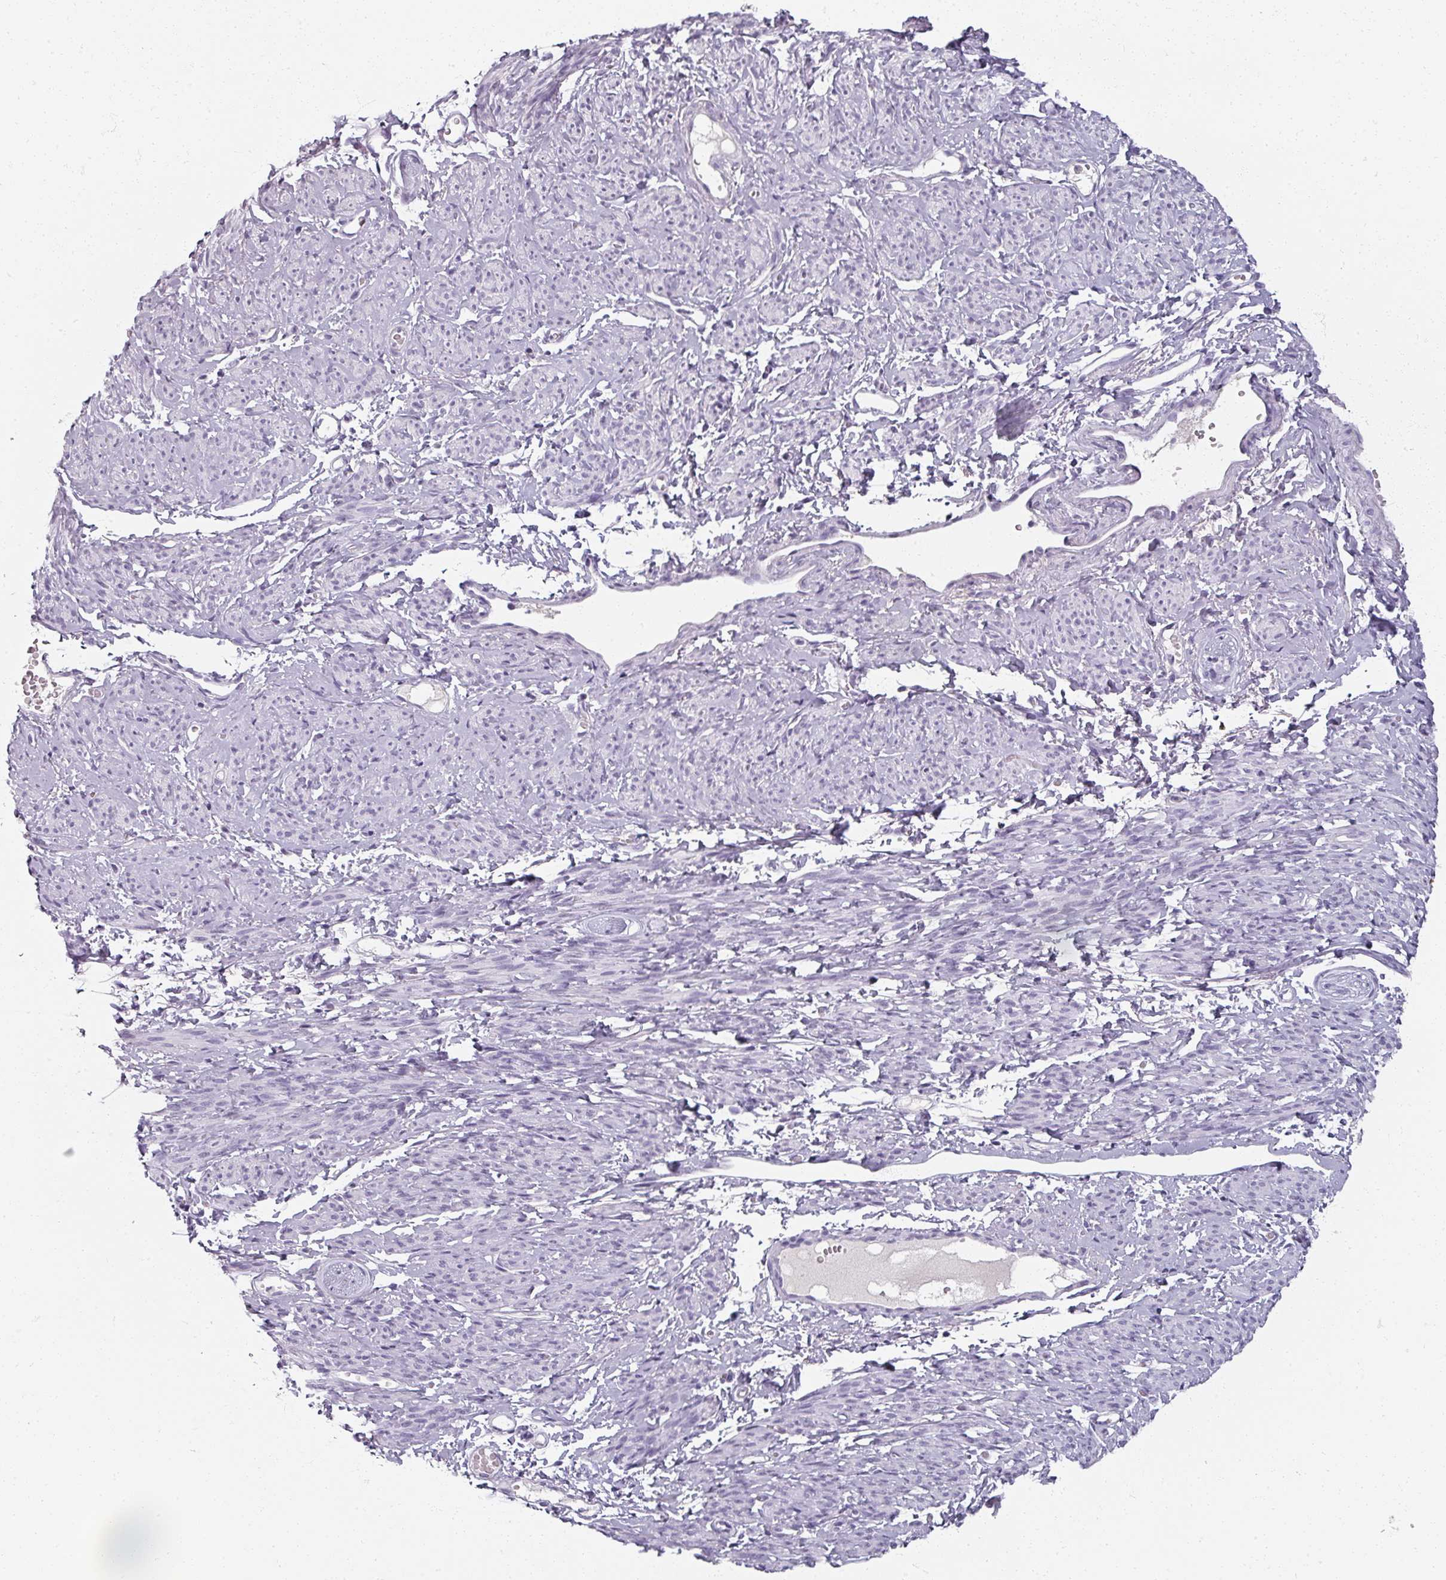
{"staining": {"intensity": "negative", "quantity": "none", "location": "none"}, "tissue": "smooth muscle", "cell_type": "Smooth muscle cells", "image_type": "normal", "snomed": [{"axis": "morphology", "description": "Normal tissue, NOS"}, {"axis": "topography", "description": "Smooth muscle"}], "caption": "DAB (3,3'-diaminobenzidine) immunohistochemical staining of normal human smooth muscle shows no significant expression in smooth muscle cells.", "gene": "REG3A", "patient": {"sex": "female", "age": 65}}